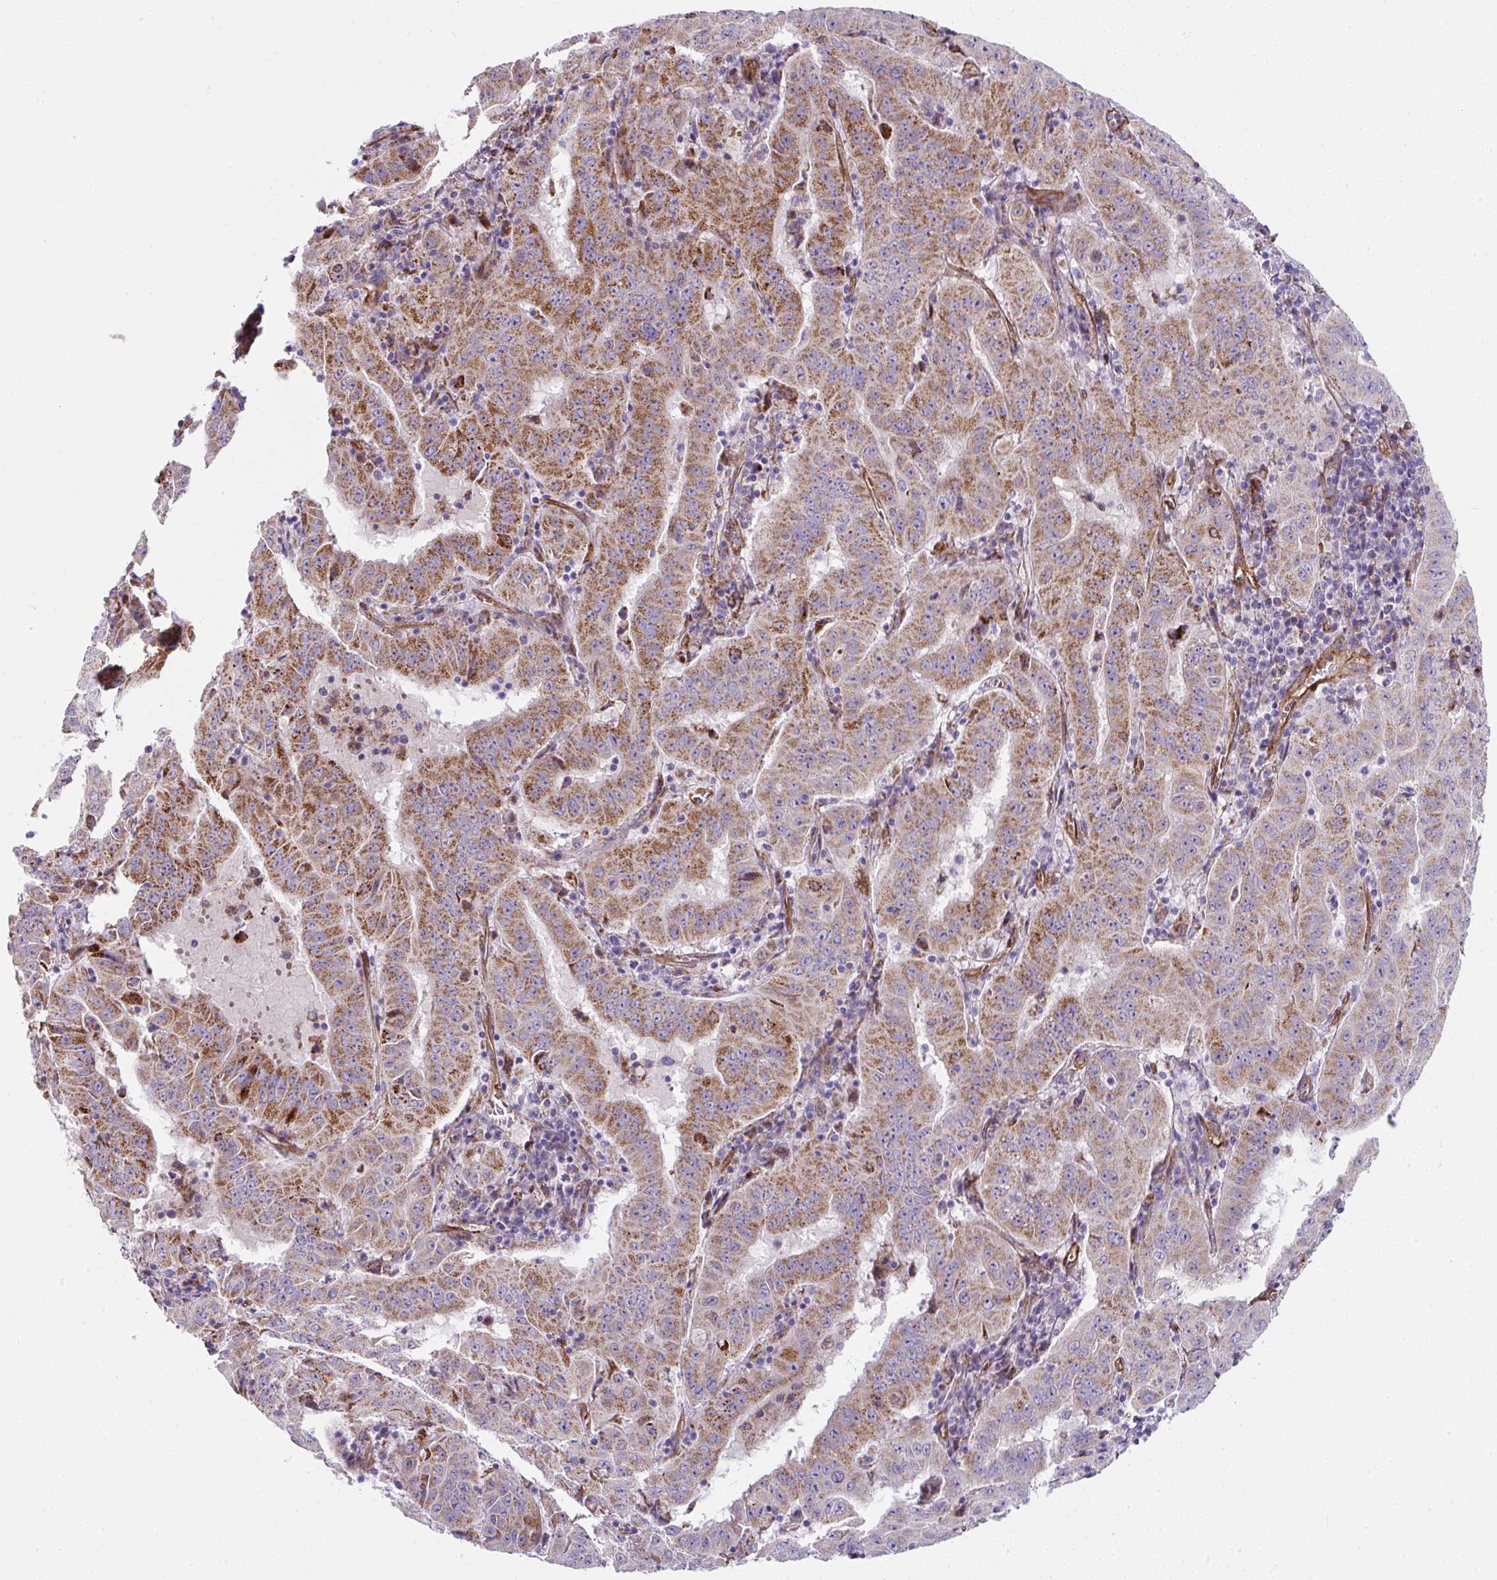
{"staining": {"intensity": "moderate", "quantity": ">75%", "location": "cytoplasmic/membranous"}, "tissue": "pancreatic cancer", "cell_type": "Tumor cells", "image_type": "cancer", "snomed": [{"axis": "morphology", "description": "Adenocarcinoma, NOS"}, {"axis": "topography", "description": "Pancreas"}], "caption": "The photomicrograph exhibits a brown stain indicating the presence of a protein in the cytoplasmic/membranous of tumor cells in pancreatic cancer (adenocarcinoma).", "gene": "ANKUB1", "patient": {"sex": "male", "age": 63}}